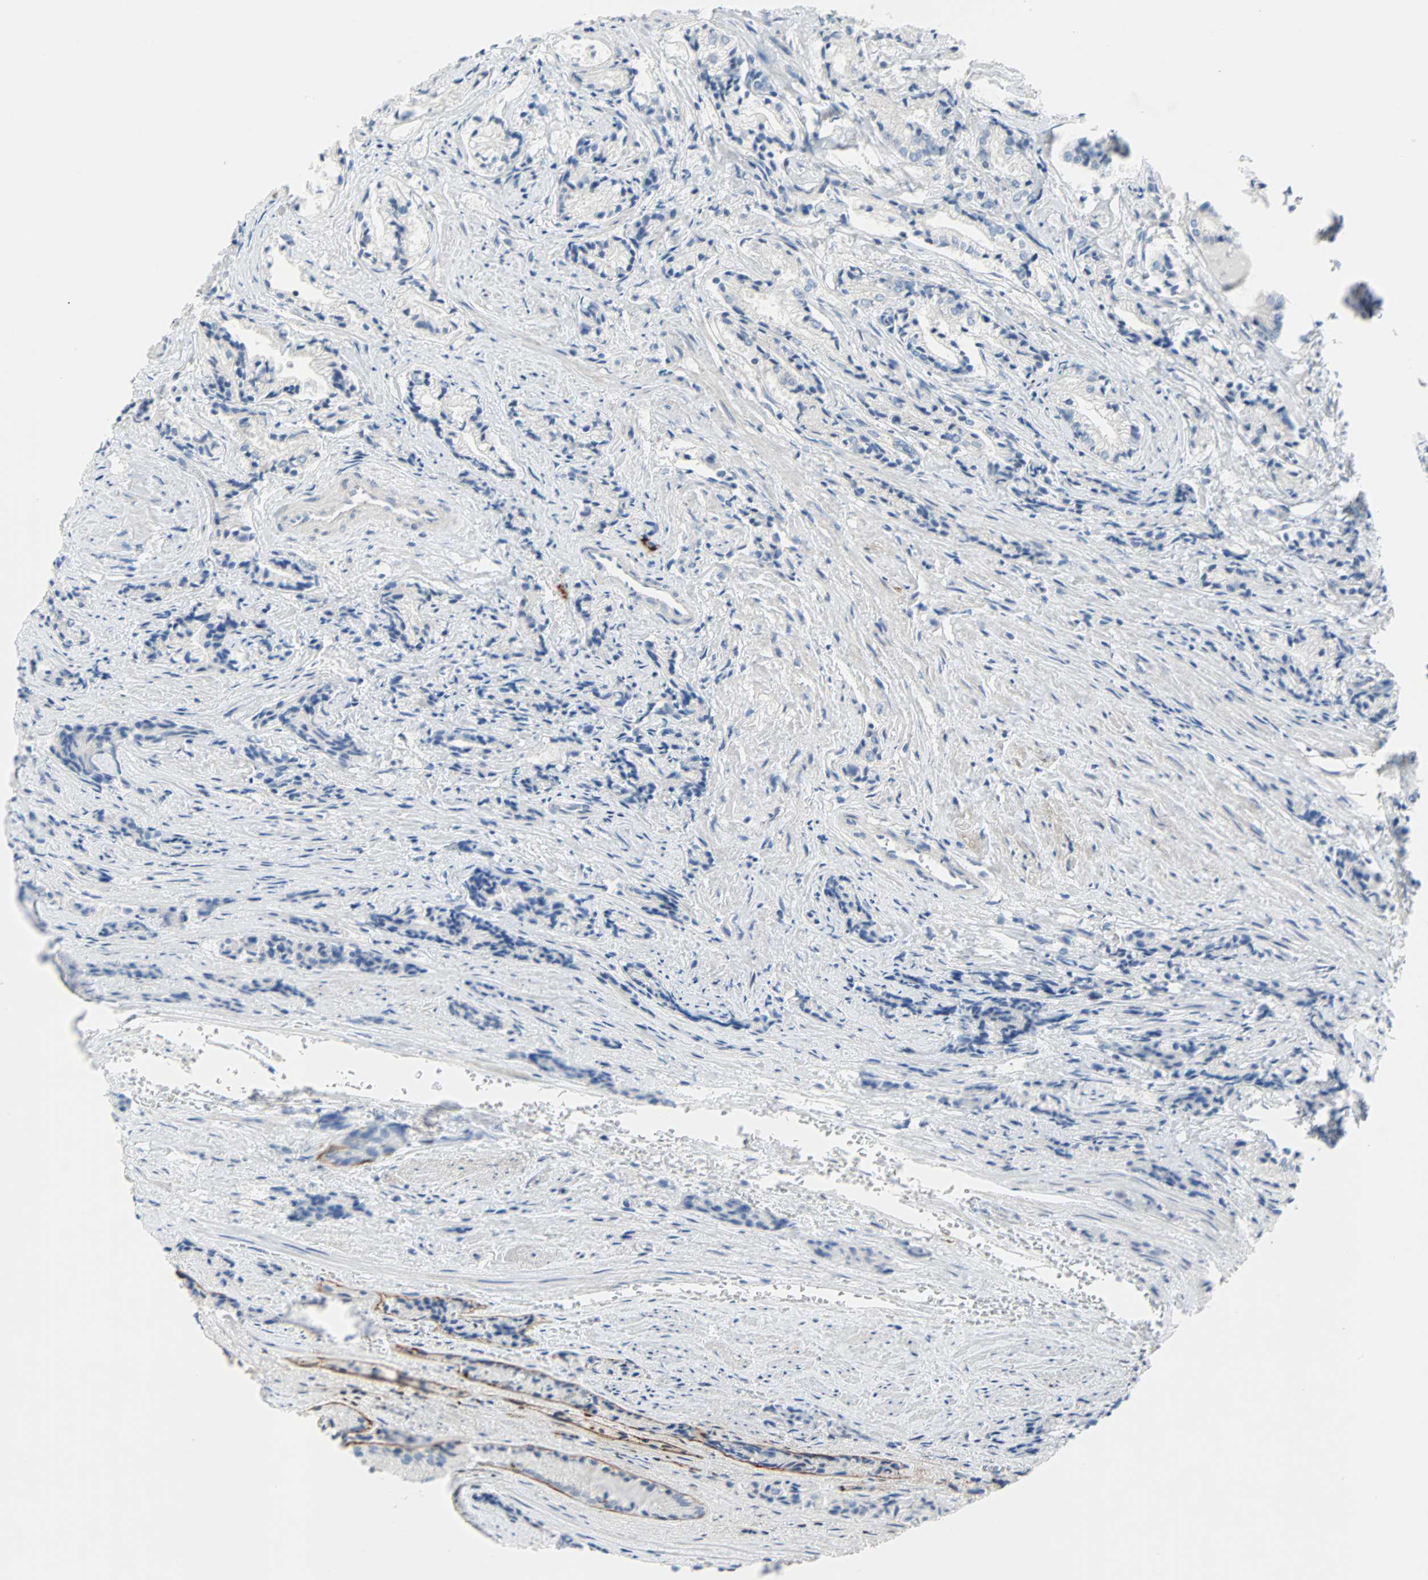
{"staining": {"intensity": "negative", "quantity": "none", "location": "none"}, "tissue": "prostate cancer", "cell_type": "Tumor cells", "image_type": "cancer", "snomed": [{"axis": "morphology", "description": "Adenocarcinoma, Low grade"}, {"axis": "topography", "description": "Prostate"}], "caption": "This is a image of immunohistochemistry (IHC) staining of prostate cancer (adenocarcinoma (low-grade)), which shows no positivity in tumor cells.", "gene": "PDPN", "patient": {"sex": "male", "age": 60}}